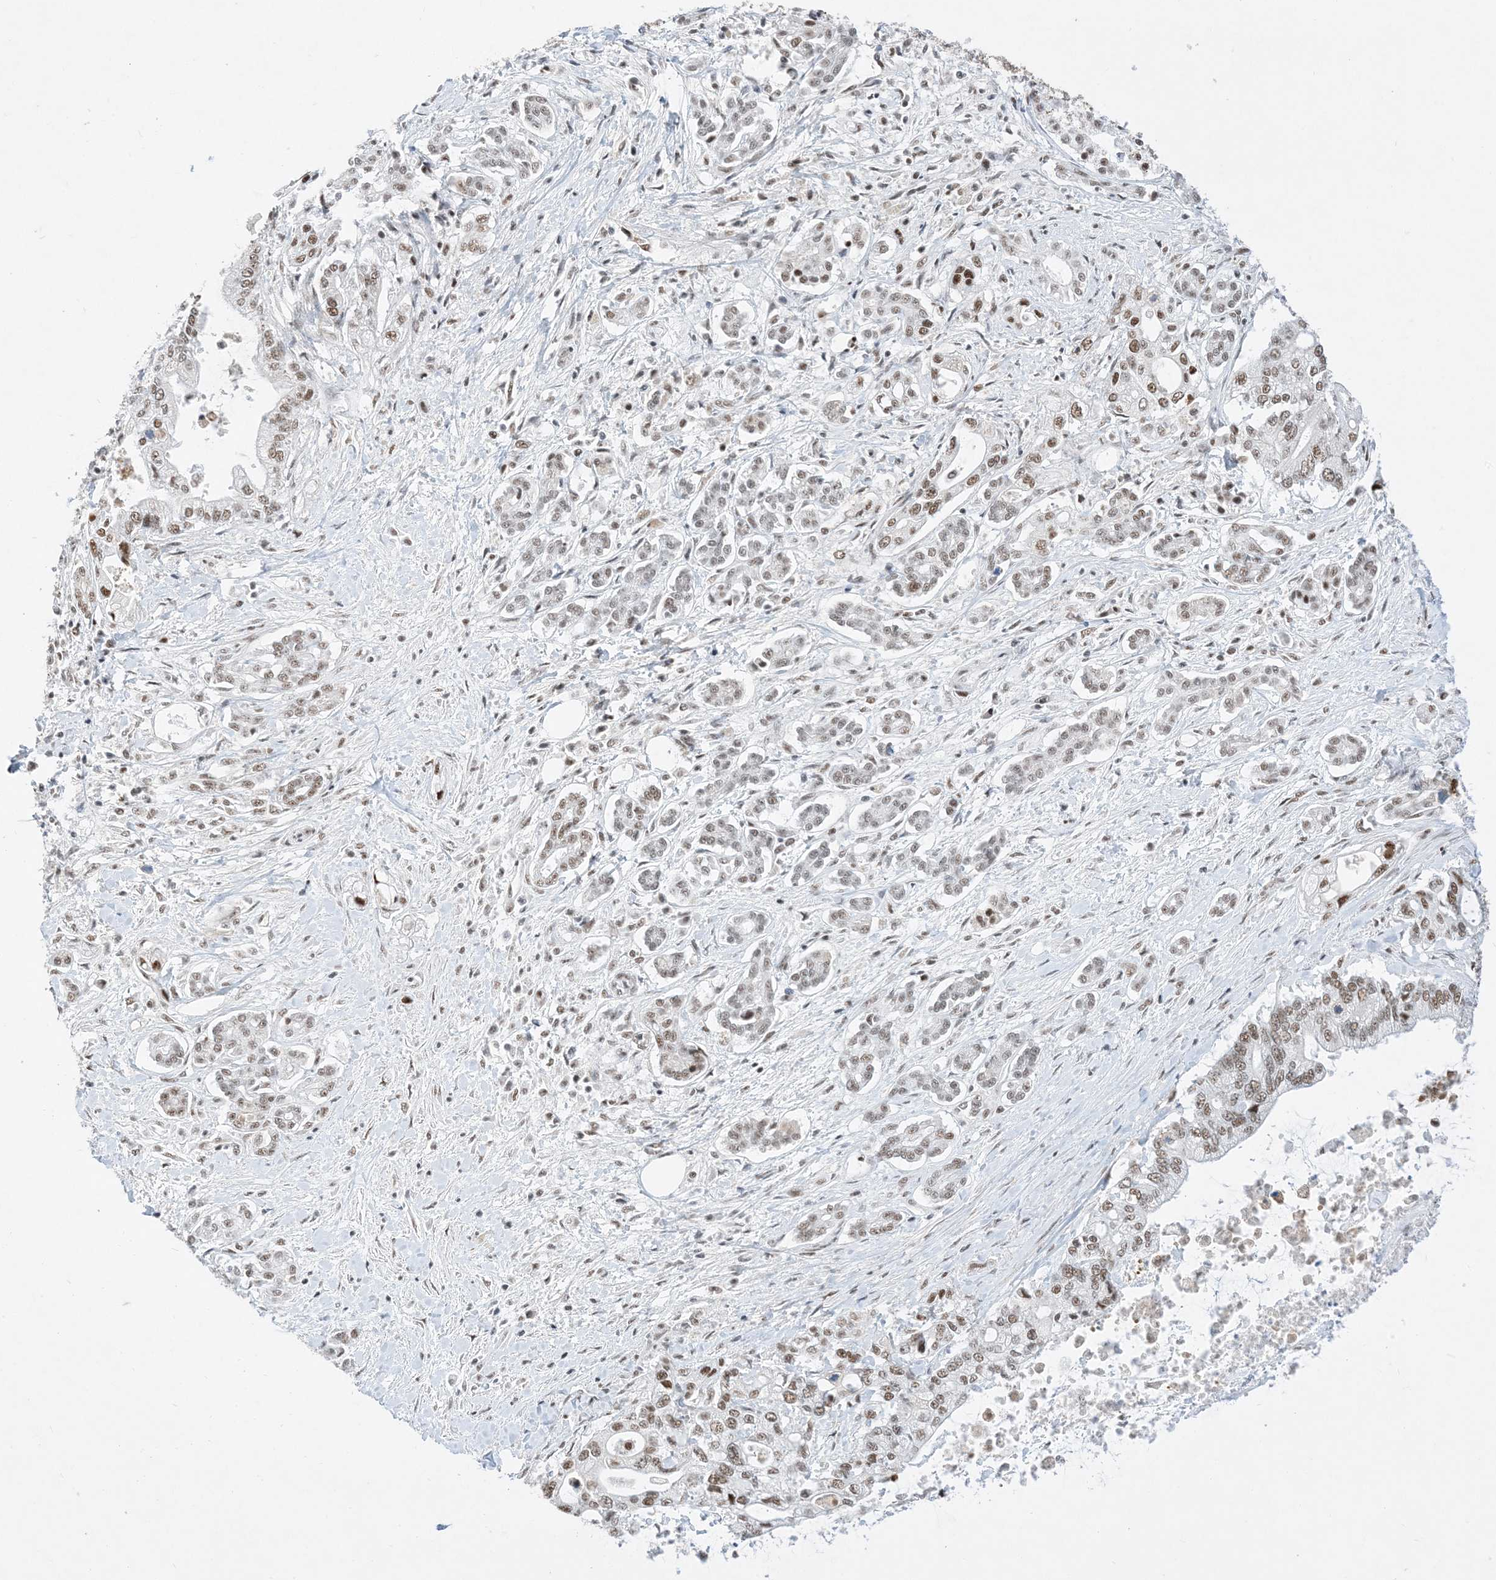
{"staining": {"intensity": "moderate", "quantity": ">75%", "location": "nuclear"}, "tissue": "pancreatic cancer", "cell_type": "Tumor cells", "image_type": "cancer", "snomed": [{"axis": "morphology", "description": "Adenocarcinoma, NOS"}, {"axis": "topography", "description": "Pancreas"}], "caption": "This histopathology image displays immunohistochemistry (IHC) staining of adenocarcinoma (pancreatic), with medium moderate nuclear expression in about >75% of tumor cells.", "gene": "SF3A3", "patient": {"sex": "male", "age": 69}}